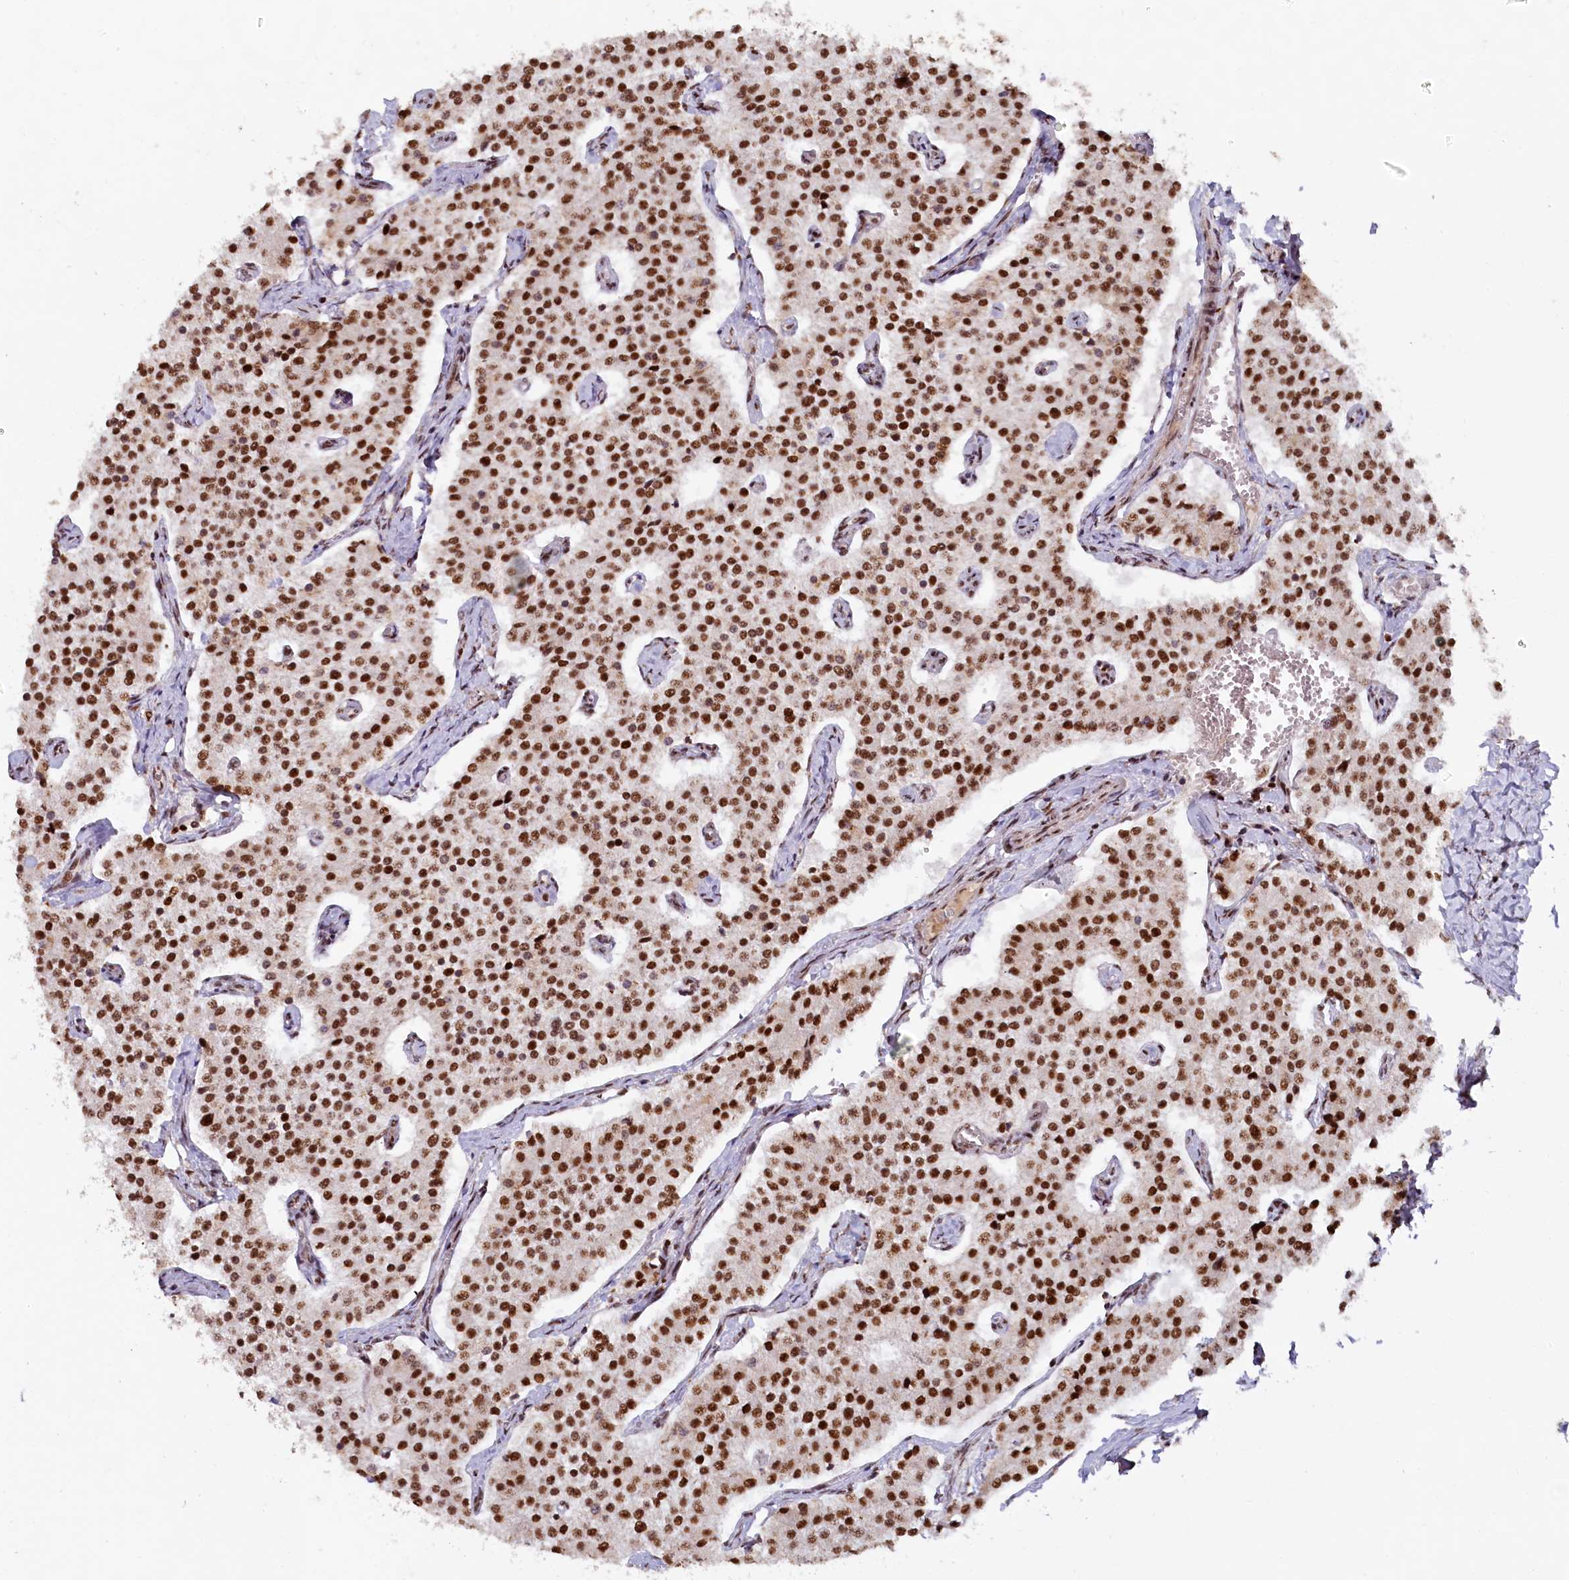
{"staining": {"intensity": "strong", "quantity": ">75%", "location": "nuclear"}, "tissue": "carcinoid", "cell_type": "Tumor cells", "image_type": "cancer", "snomed": [{"axis": "morphology", "description": "Carcinoid, malignant, NOS"}, {"axis": "topography", "description": "Colon"}], "caption": "Carcinoid (malignant) stained for a protein (brown) reveals strong nuclear positive positivity in approximately >75% of tumor cells.", "gene": "TCOF1", "patient": {"sex": "female", "age": 52}}